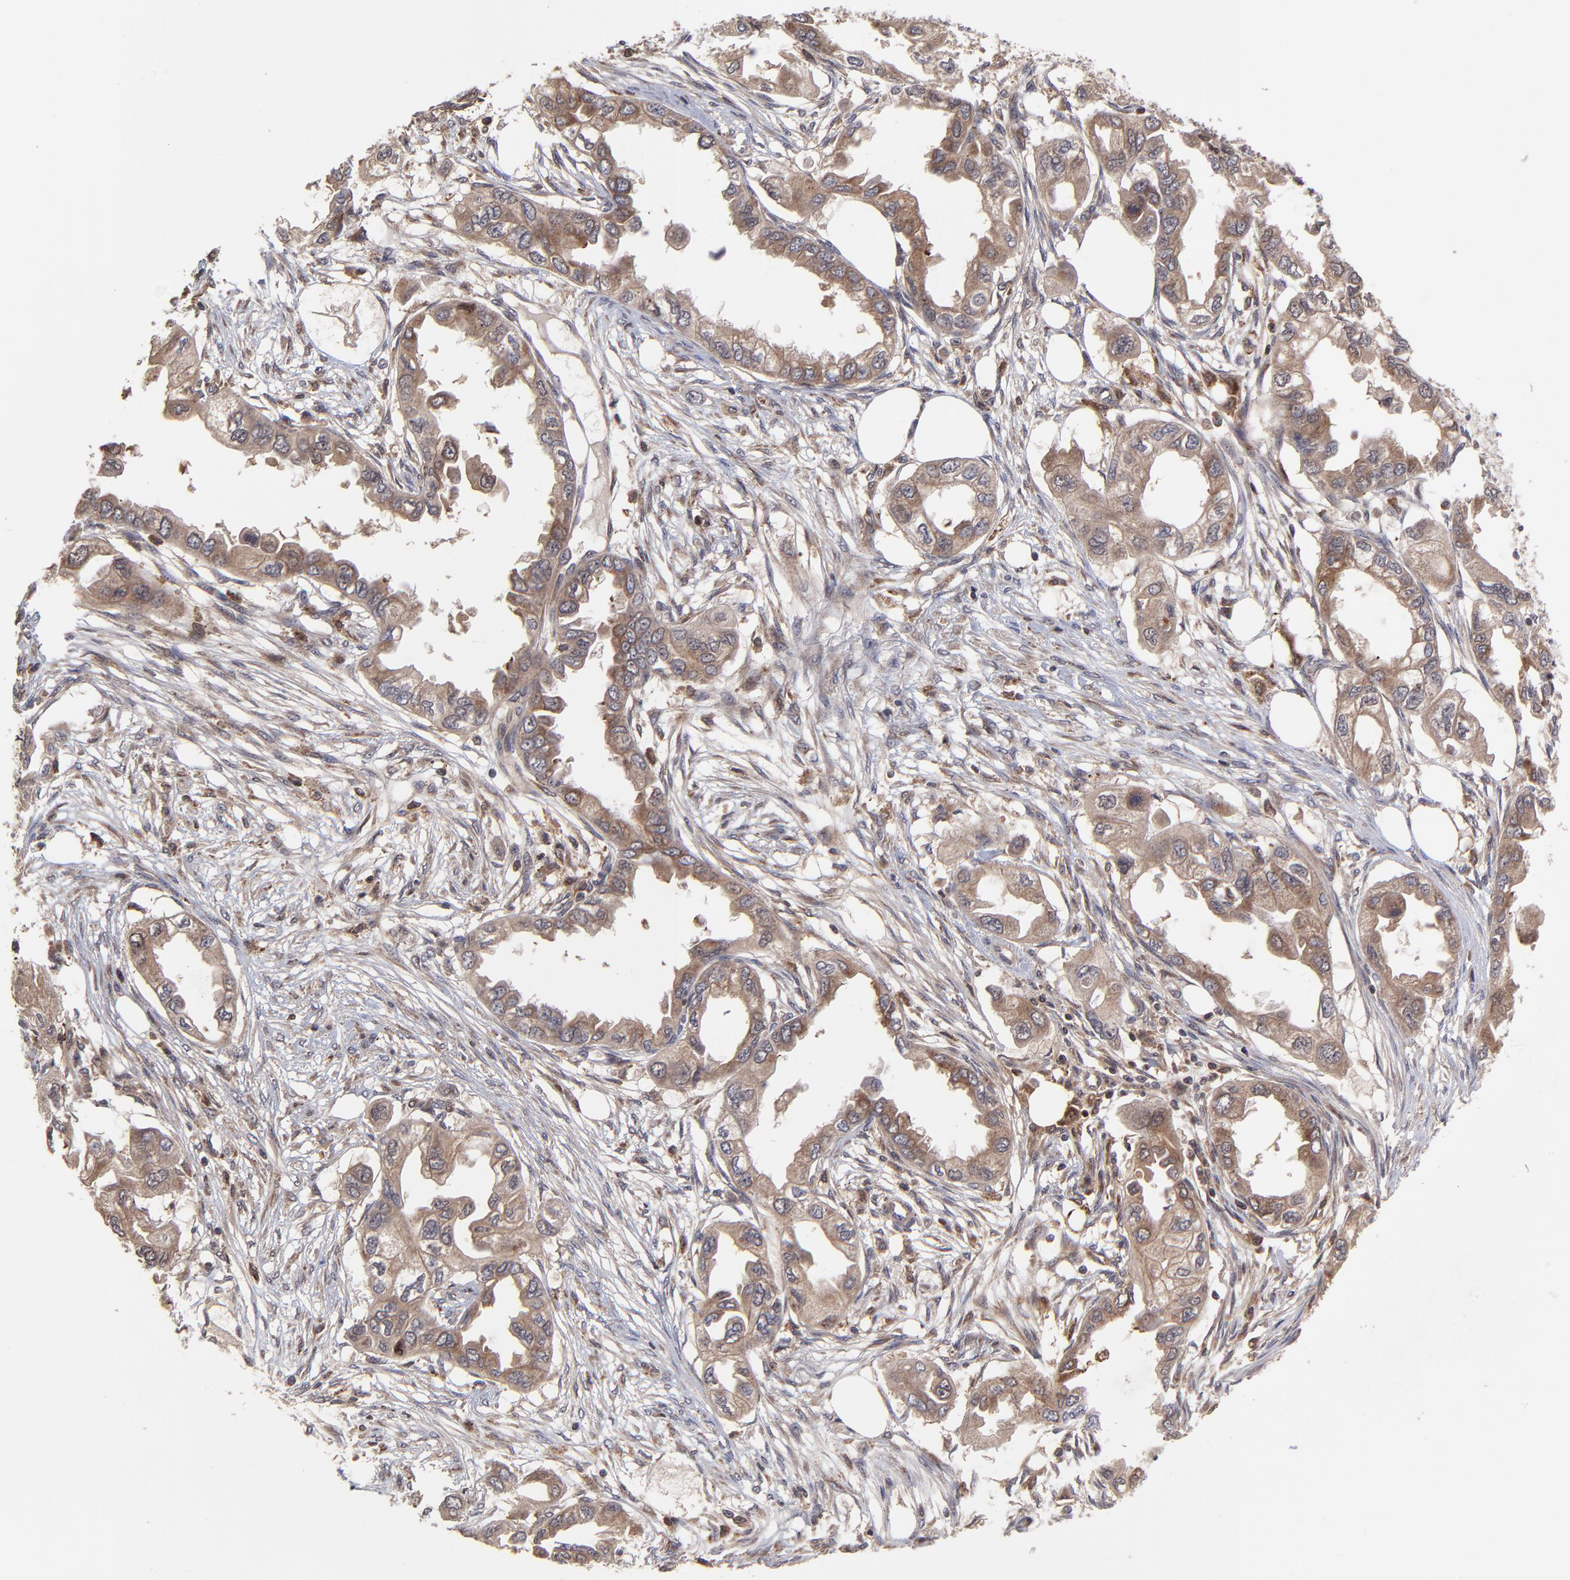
{"staining": {"intensity": "moderate", "quantity": ">75%", "location": "cytoplasmic/membranous"}, "tissue": "endometrial cancer", "cell_type": "Tumor cells", "image_type": "cancer", "snomed": [{"axis": "morphology", "description": "Adenocarcinoma, NOS"}, {"axis": "topography", "description": "Endometrium"}], "caption": "Immunohistochemistry (IHC) (DAB (3,3'-diaminobenzidine)) staining of endometrial cancer reveals moderate cytoplasmic/membranous protein staining in about >75% of tumor cells.", "gene": "UBE2L6", "patient": {"sex": "female", "age": 67}}